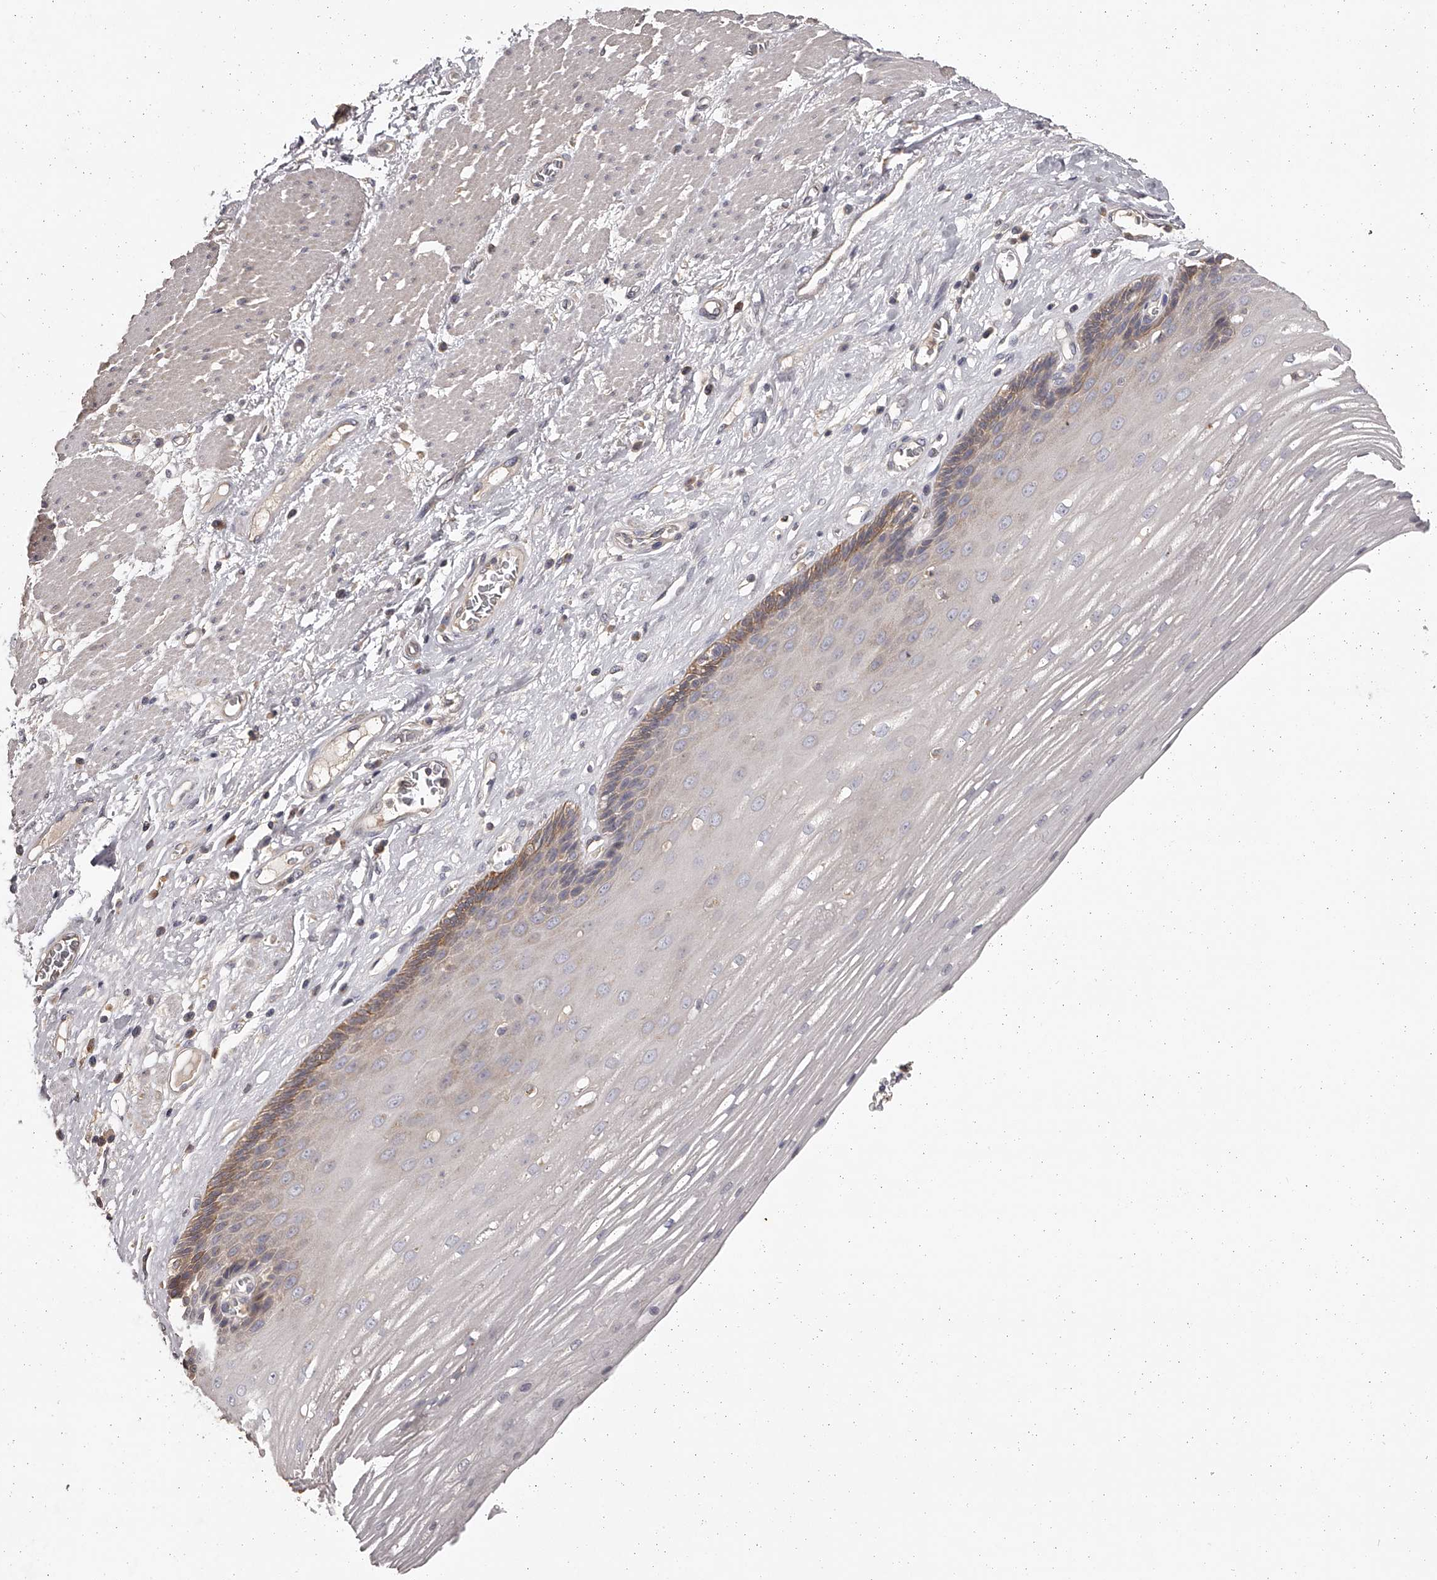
{"staining": {"intensity": "strong", "quantity": "<25%", "location": "cytoplasmic/membranous"}, "tissue": "esophagus", "cell_type": "Squamous epithelial cells", "image_type": "normal", "snomed": [{"axis": "morphology", "description": "Normal tissue, NOS"}, {"axis": "topography", "description": "Esophagus"}], "caption": "Squamous epithelial cells exhibit strong cytoplasmic/membranous staining in approximately <25% of cells in benign esophagus.", "gene": "TNN", "patient": {"sex": "male", "age": 62}}